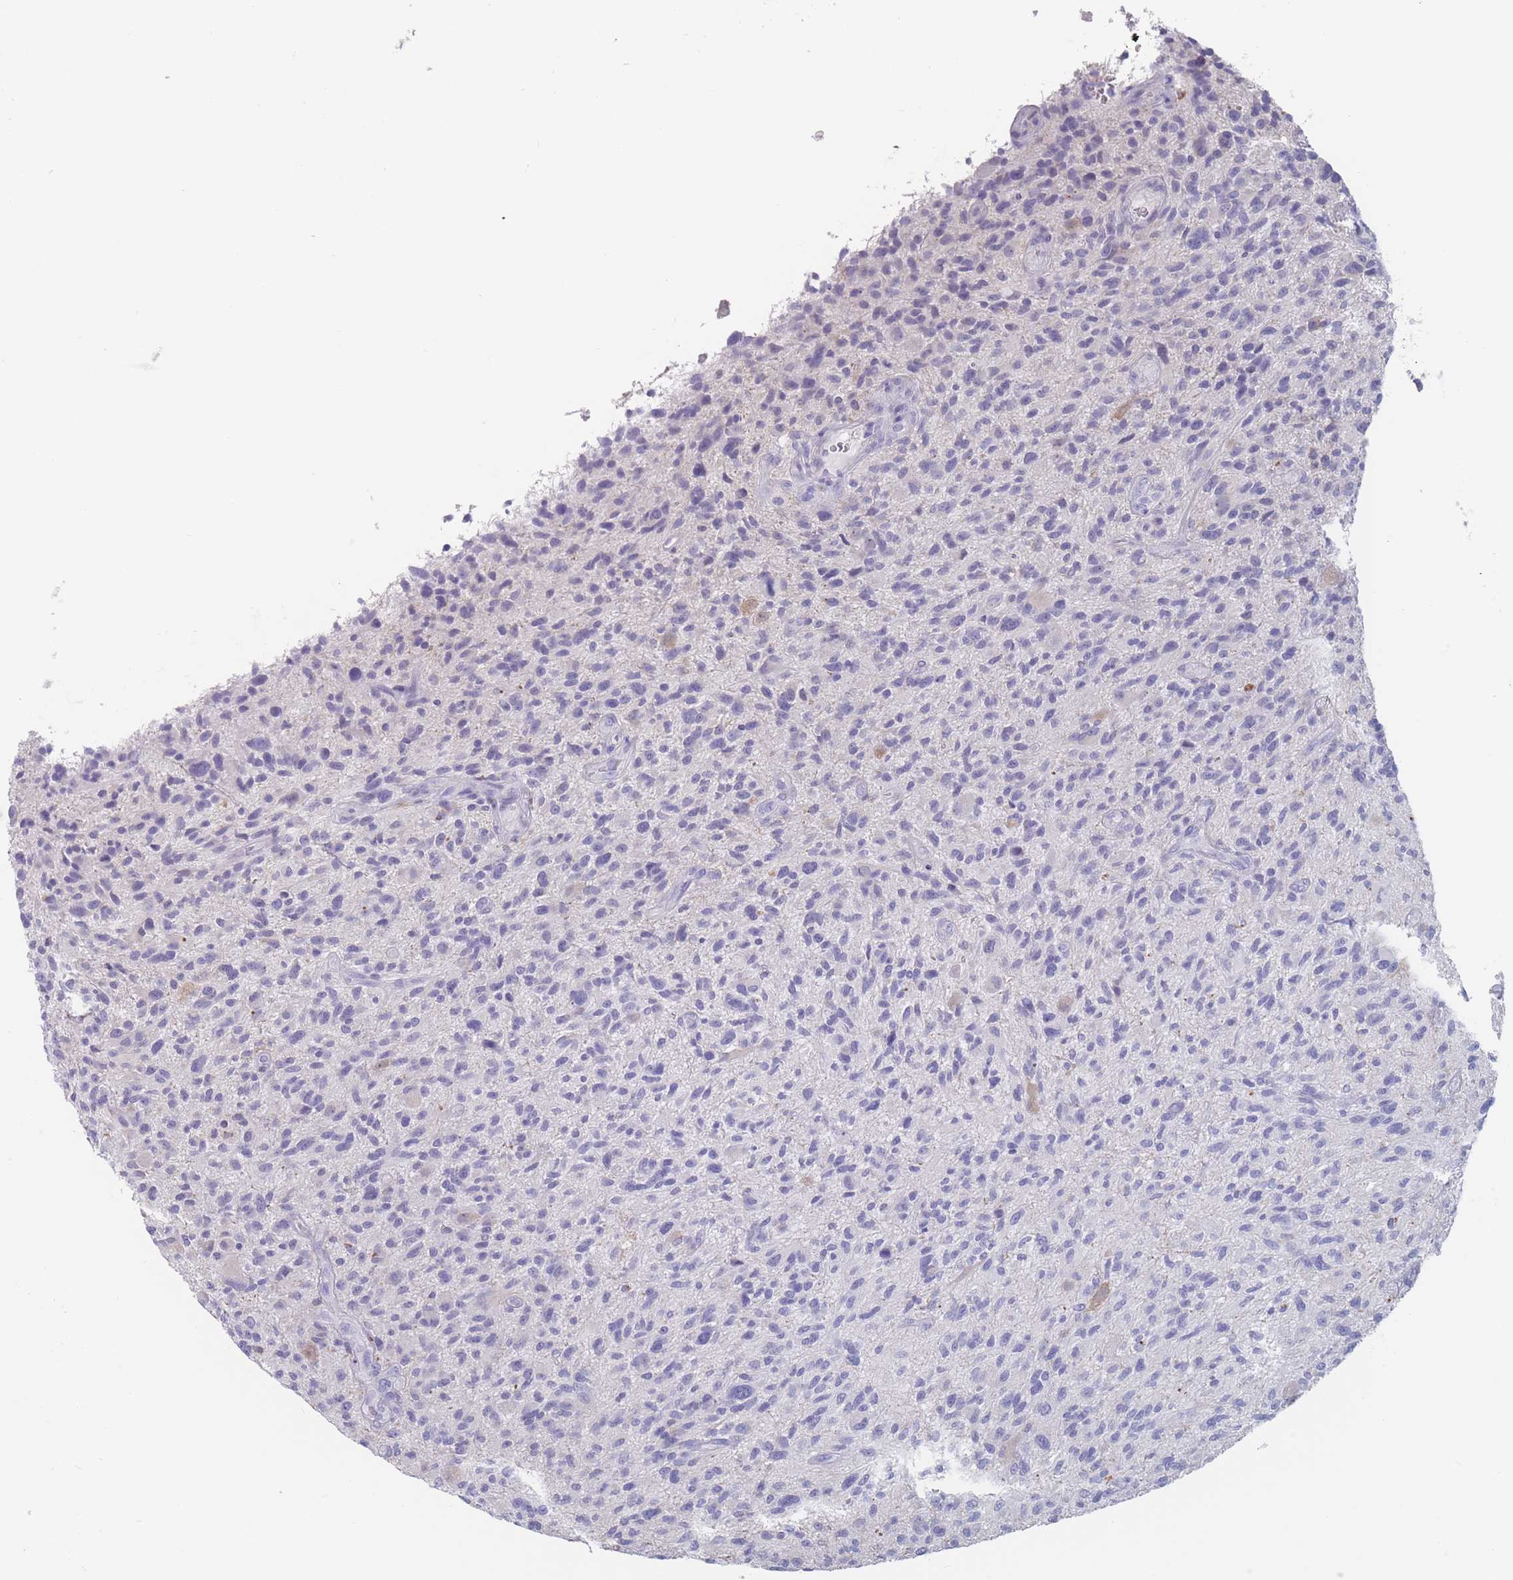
{"staining": {"intensity": "negative", "quantity": "none", "location": "none"}, "tissue": "glioma", "cell_type": "Tumor cells", "image_type": "cancer", "snomed": [{"axis": "morphology", "description": "Glioma, malignant, High grade"}, {"axis": "topography", "description": "Brain"}], "caption": "Protein analysis of malignant glioma (high-grade) reveals no significant staining in tumor cells. (DAB (3,3'-diaminobenzidine) IHC, high magnification).", "gene": "CYP51A1", "patient": {"sex": "male", "age": 47}}